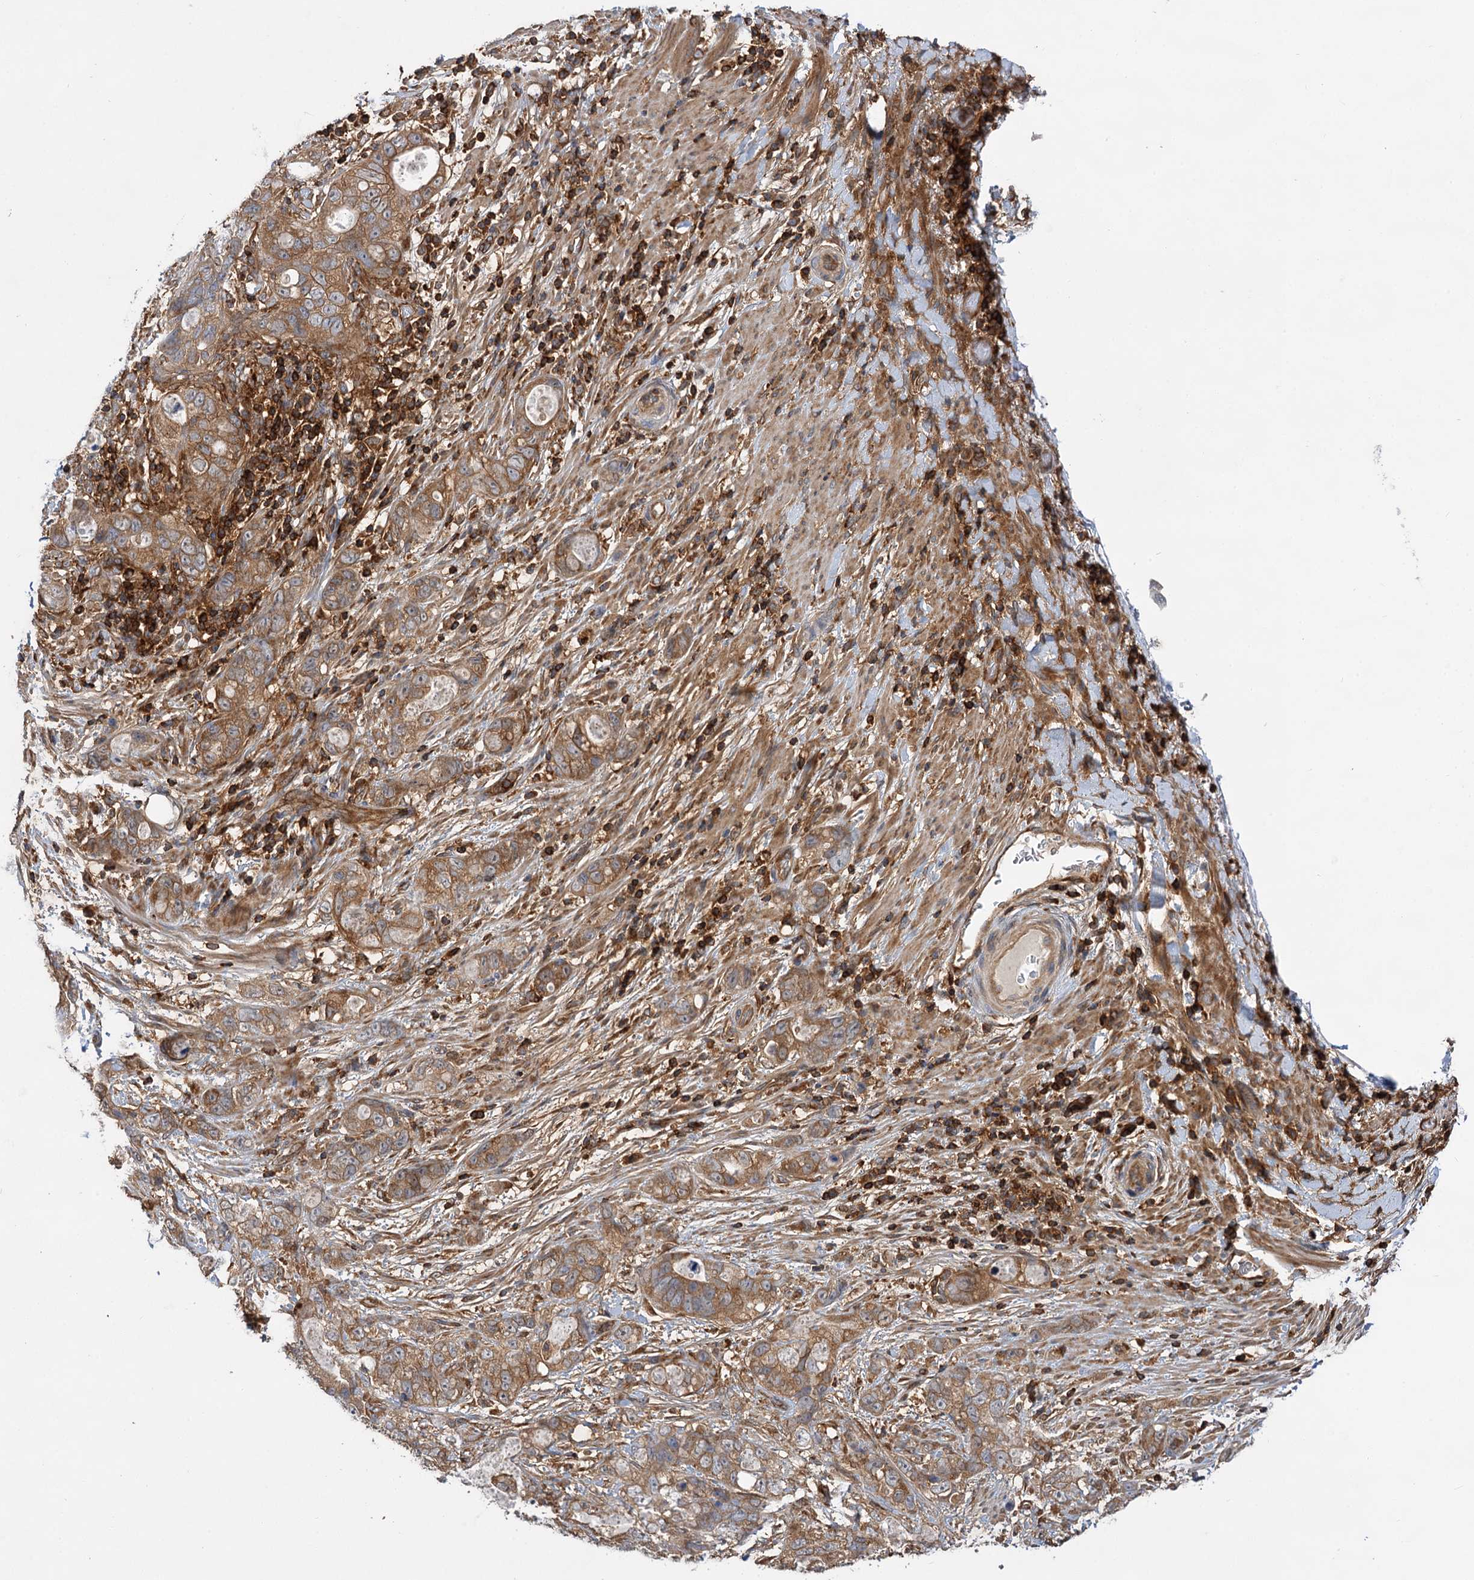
{"staining": {"intensity": "moderate", "quantity": ">75%", "location": "cytoplasmic/membranous"}, "tissue": "stomach cancer", "cell_type": "Tumor cells", "image_type": "cancer", "snomed": [{"axis": "morphology", "description": "Normal tissue, NOS"}, {"axis": "morphology", "description": "Adenocarcinoma, NOS"}, {"axis": "topography", "description": "Stomach"}], "caption": "Protein expression analysis of stomach cancer exhibits moderate cytoplasmic/membranous positivity in approximately >75% of tumor cells.", "gene": "PACS1", "patient": {"sex": "female", "age": 89}}